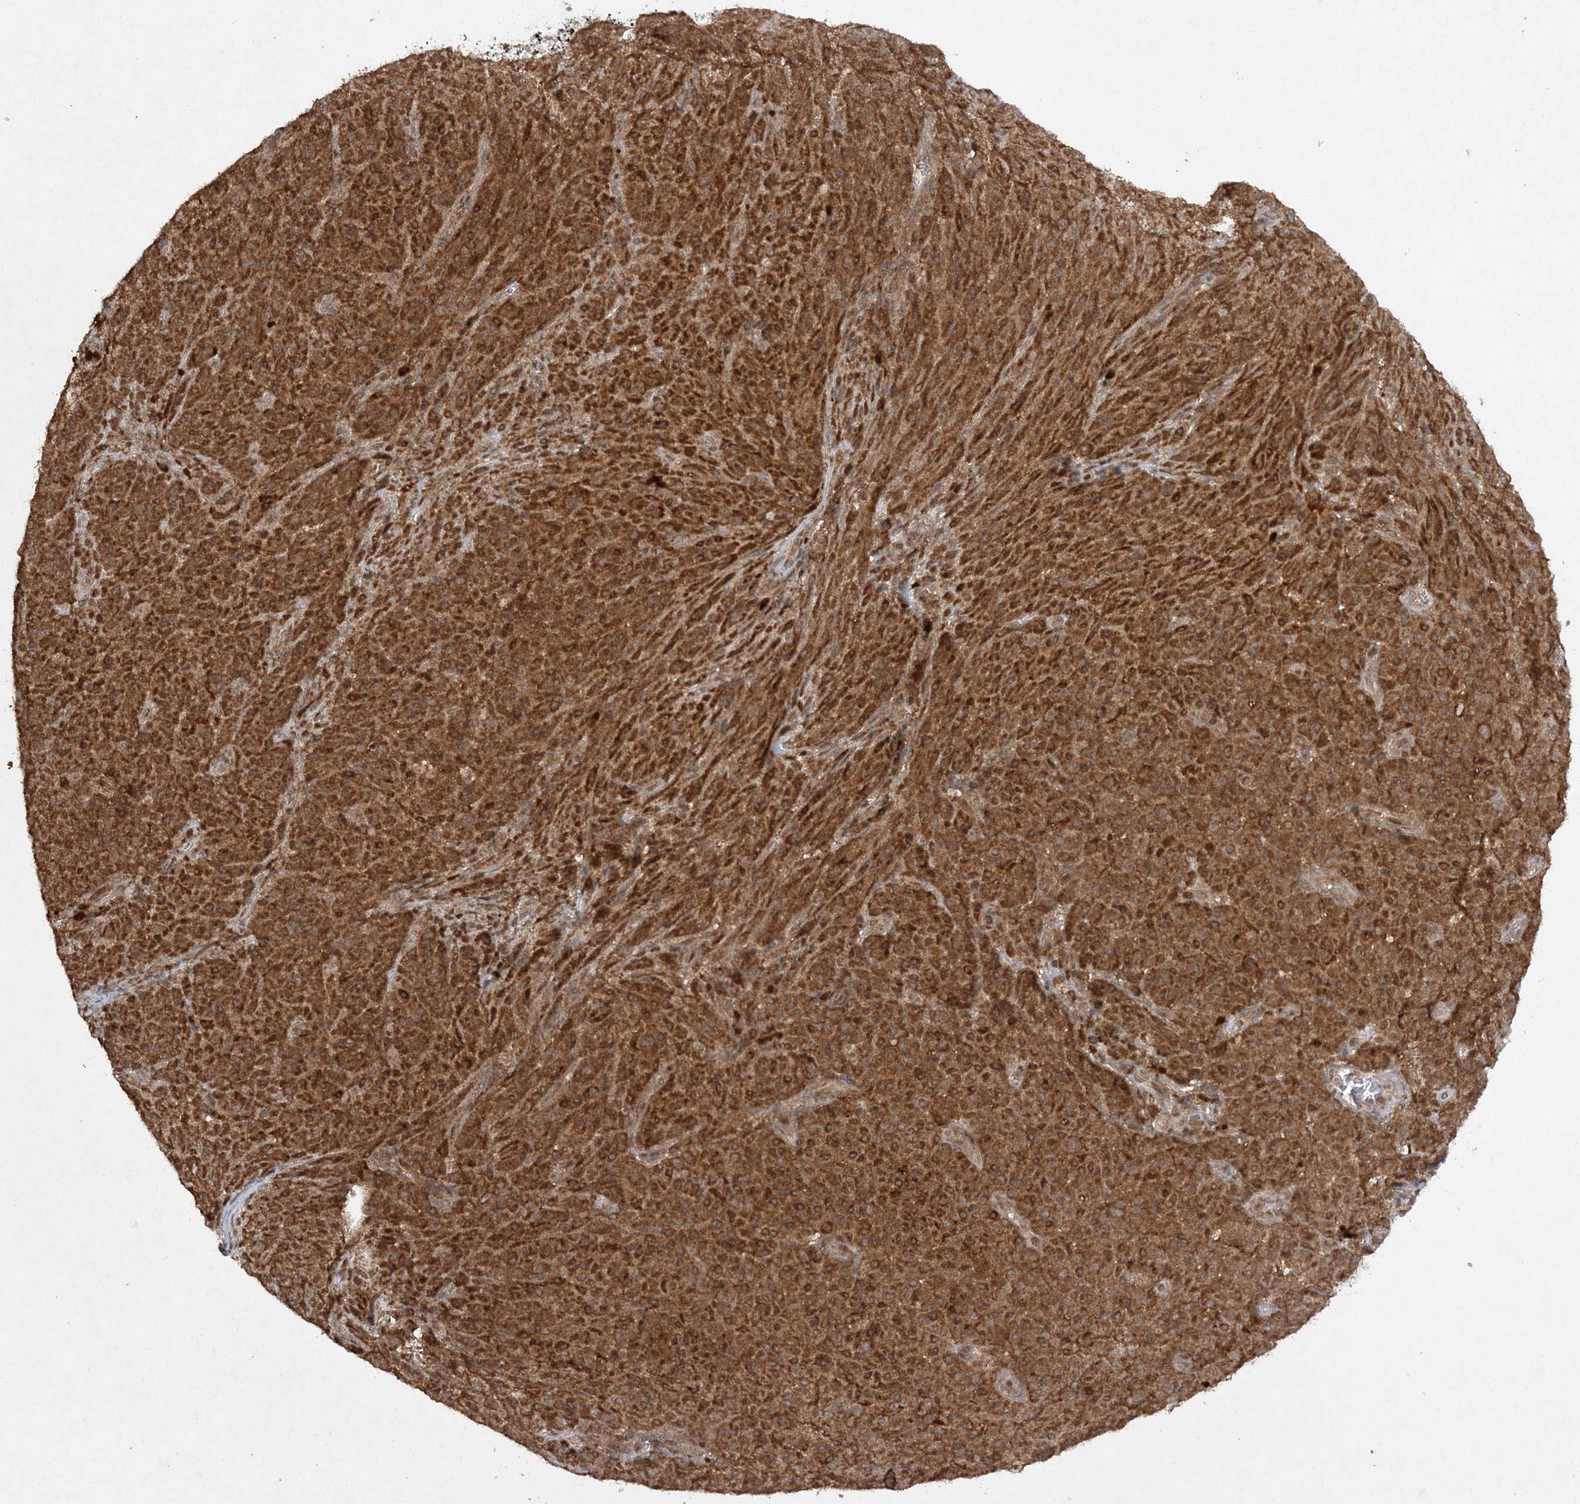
{"staining": {"intensity": "moderate", "quantity": ">75%", "location": "cytoplasmic/membranous"}, "tissue": "melanoma", "cell_type": "Tumor cells", "image_type": "cancer", "snomed": [{"axis": "morphology", "description": "Malignant melanoma, NOS"}, {"axis": "topography", "description": "Skin"}], "caption": "Human malignant melanoma stained for a protein (brown) shows moderate cytoplasmic/membranous positive positivity in approximately >75% of tumor cells.", "gene": "NIF3L1", "patient": {"sex": "female", "age": 82}}